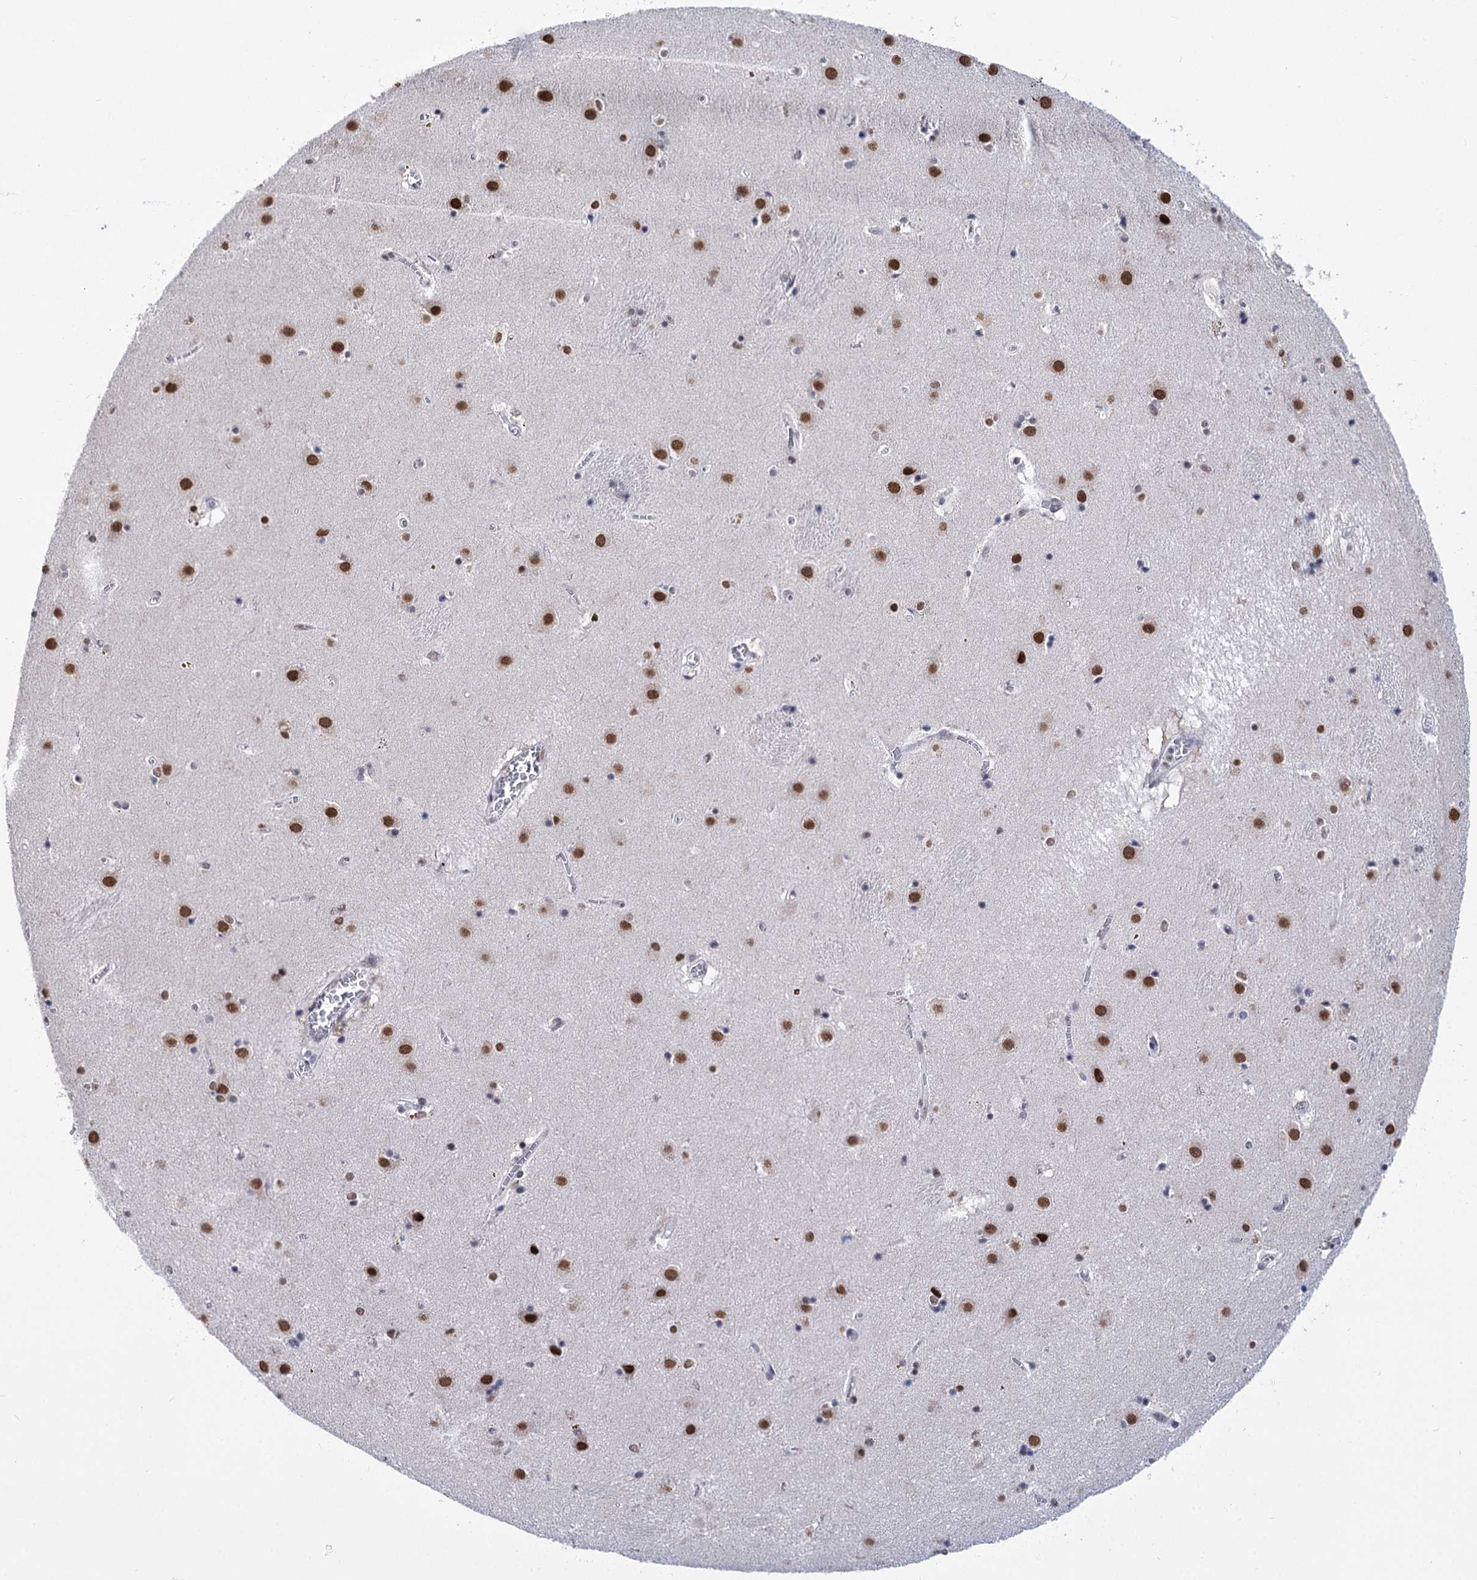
{"staining": {"intensity": "moderate", "quantity": "25%-75%", "location": "nuclear"}, "tissue": "caudate", "cell_type": "Glial cells", "image_type": "normal", "snomed": [{"axis": "morphology", "description": "Normal tissue, NOS"}, {"axis": "topography", "description": "Lateral ventricle wall"}], "caption": "Moderate nuclear positivity is present in approximately 25%-75% of glial cells in benign caudate. (Brightfield microscopy of DAB IHC at high magnification).", "gene": "POU4F3", "patient": {"sex": "male", "age": 70}}